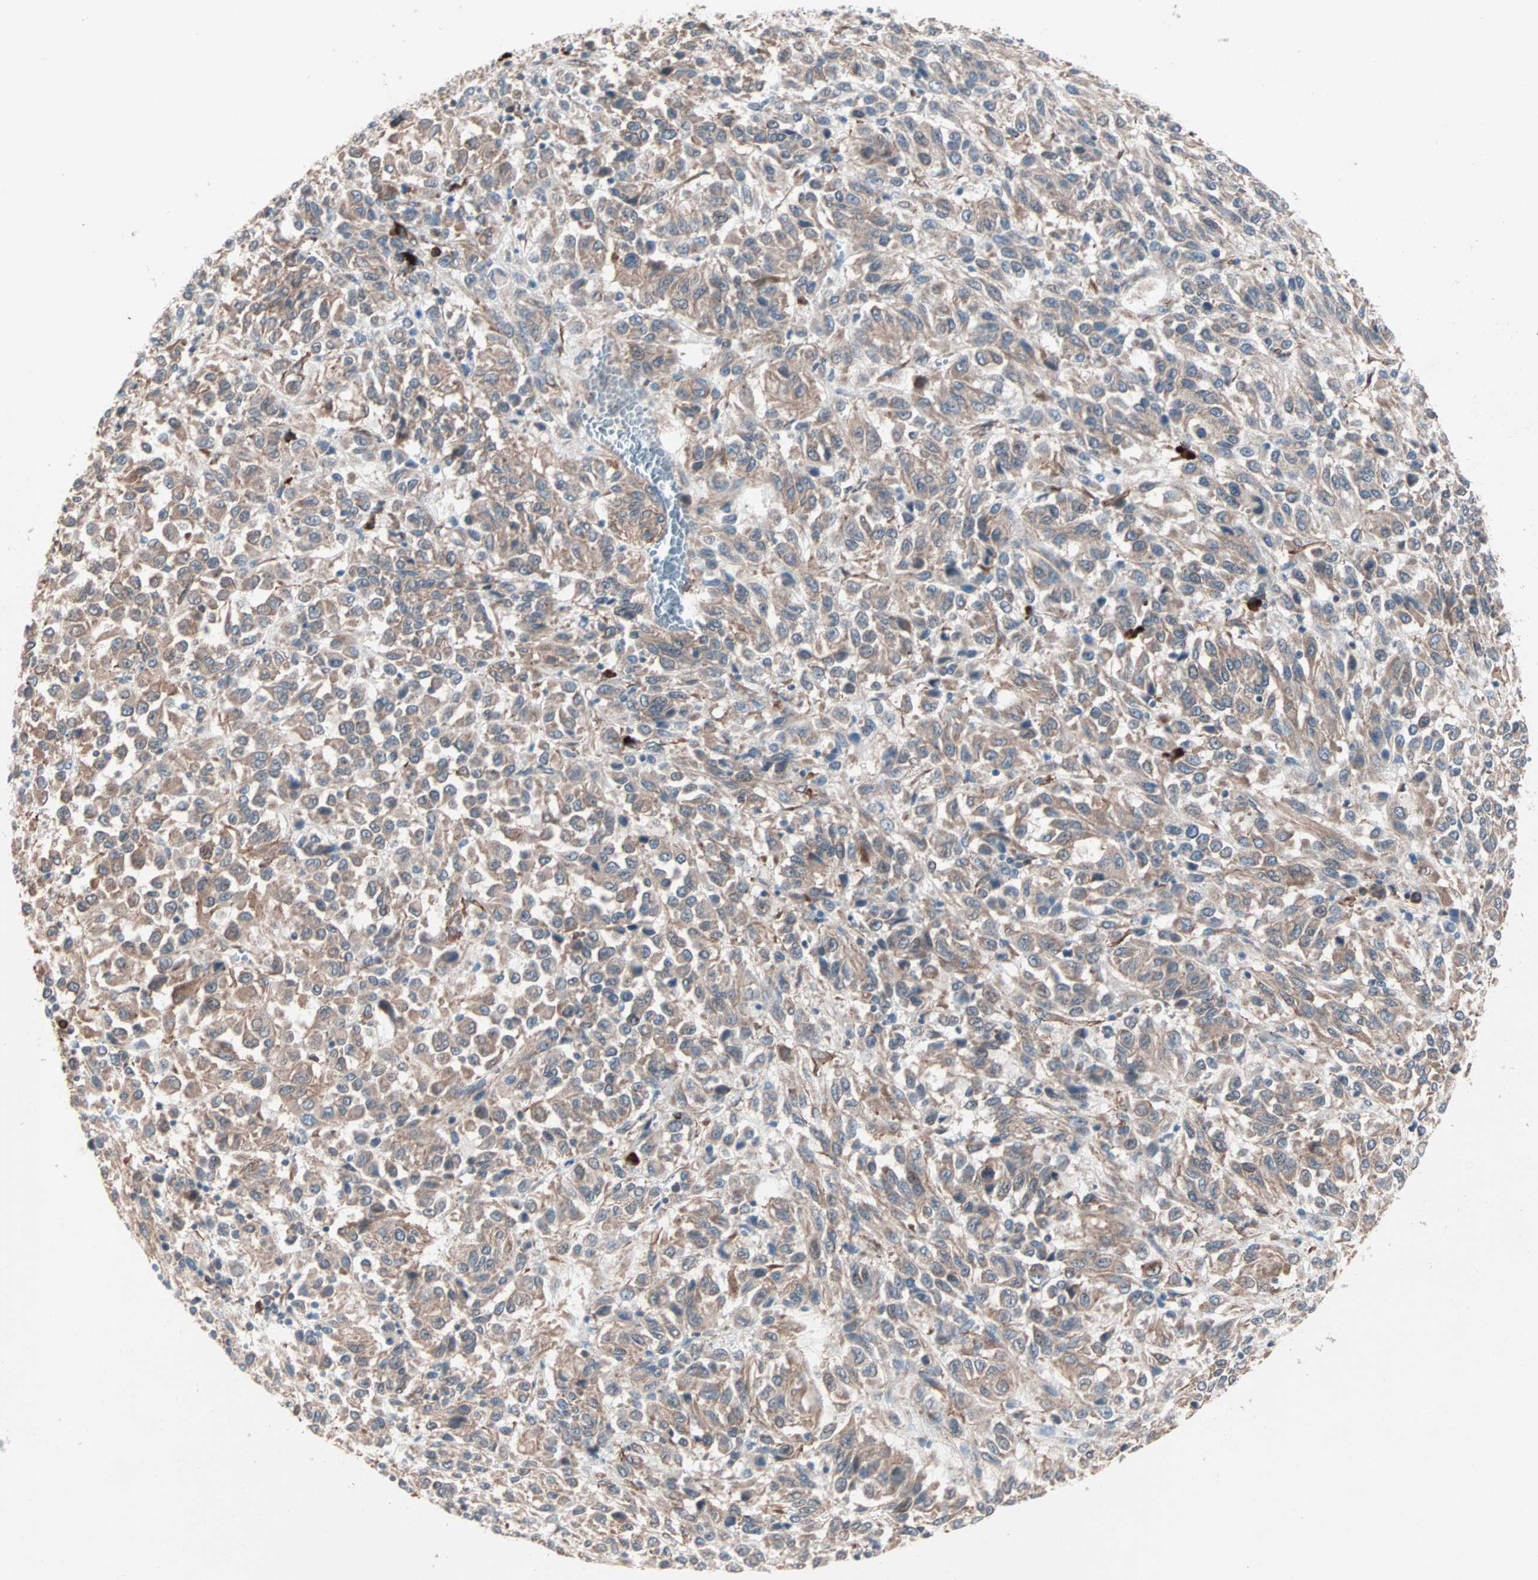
{"staining": {"intensity": "moderate", "quantity": ">75%", "location": "cytoplasmic/membranous"}, "tissue": "melanoma", "cell_type": "Tumor cells", "image_type": "cancer", "snomed": [{"axis": "morphology", "description": "Malignant melanoma, Metastatic site"}, {"axis": "topography", "description": "Lung"}], "caption": "Immunohistochemistry (IHC) (DAB) staining of human malignant melanoma (metastatic site) reveals moderate cytoplasmic/membranous protein expression in approximately >75% of tumor cells.", "gene": "ALG5", "patient": {"sex": "male", "age": 64}}